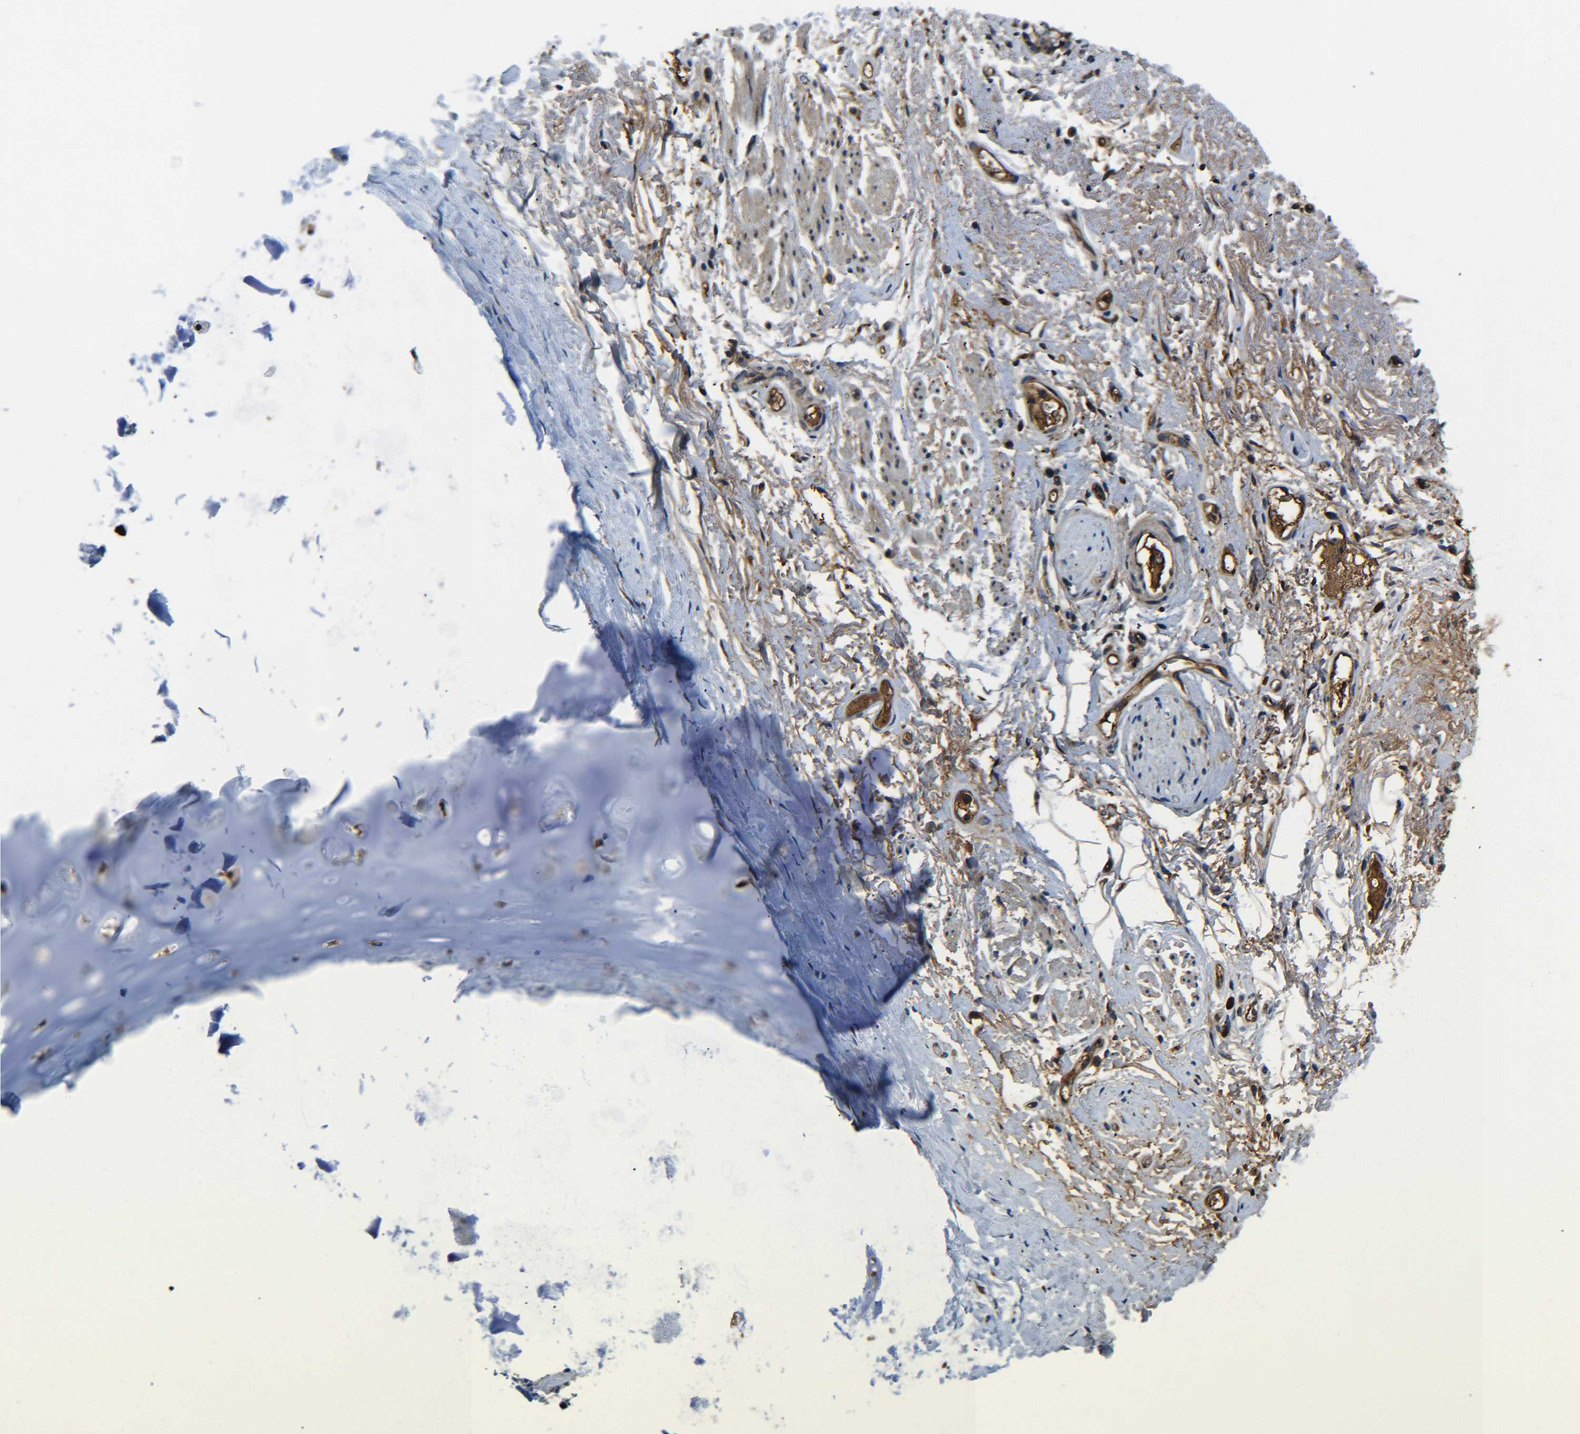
{"staining": {"intensity": "moderate", "quantity": "25%-75%", "location": "cytoplasmic/membranous"}, "tissue": "adipose tissue", "cell_type": "Adipocytes", "image_type": "normal", "snomed": [{"axis": "morphology", "description": "Normal tissue, NOS"}, {"axis": "topography", "description": "Cartilage tissue"}, {"axis": "topography", "description": "Bronchus"}], "caption": "A brown stain shows moderate cytoplasmic/membranous expression of a protein in adipocytes of normal human adipose tissue. Immunohistochemistry (ihc) stains the protein in brown and the nuclei are stained blue.", "gene": "RAB1B", "patient": {"sex": "female", "age": 73}}